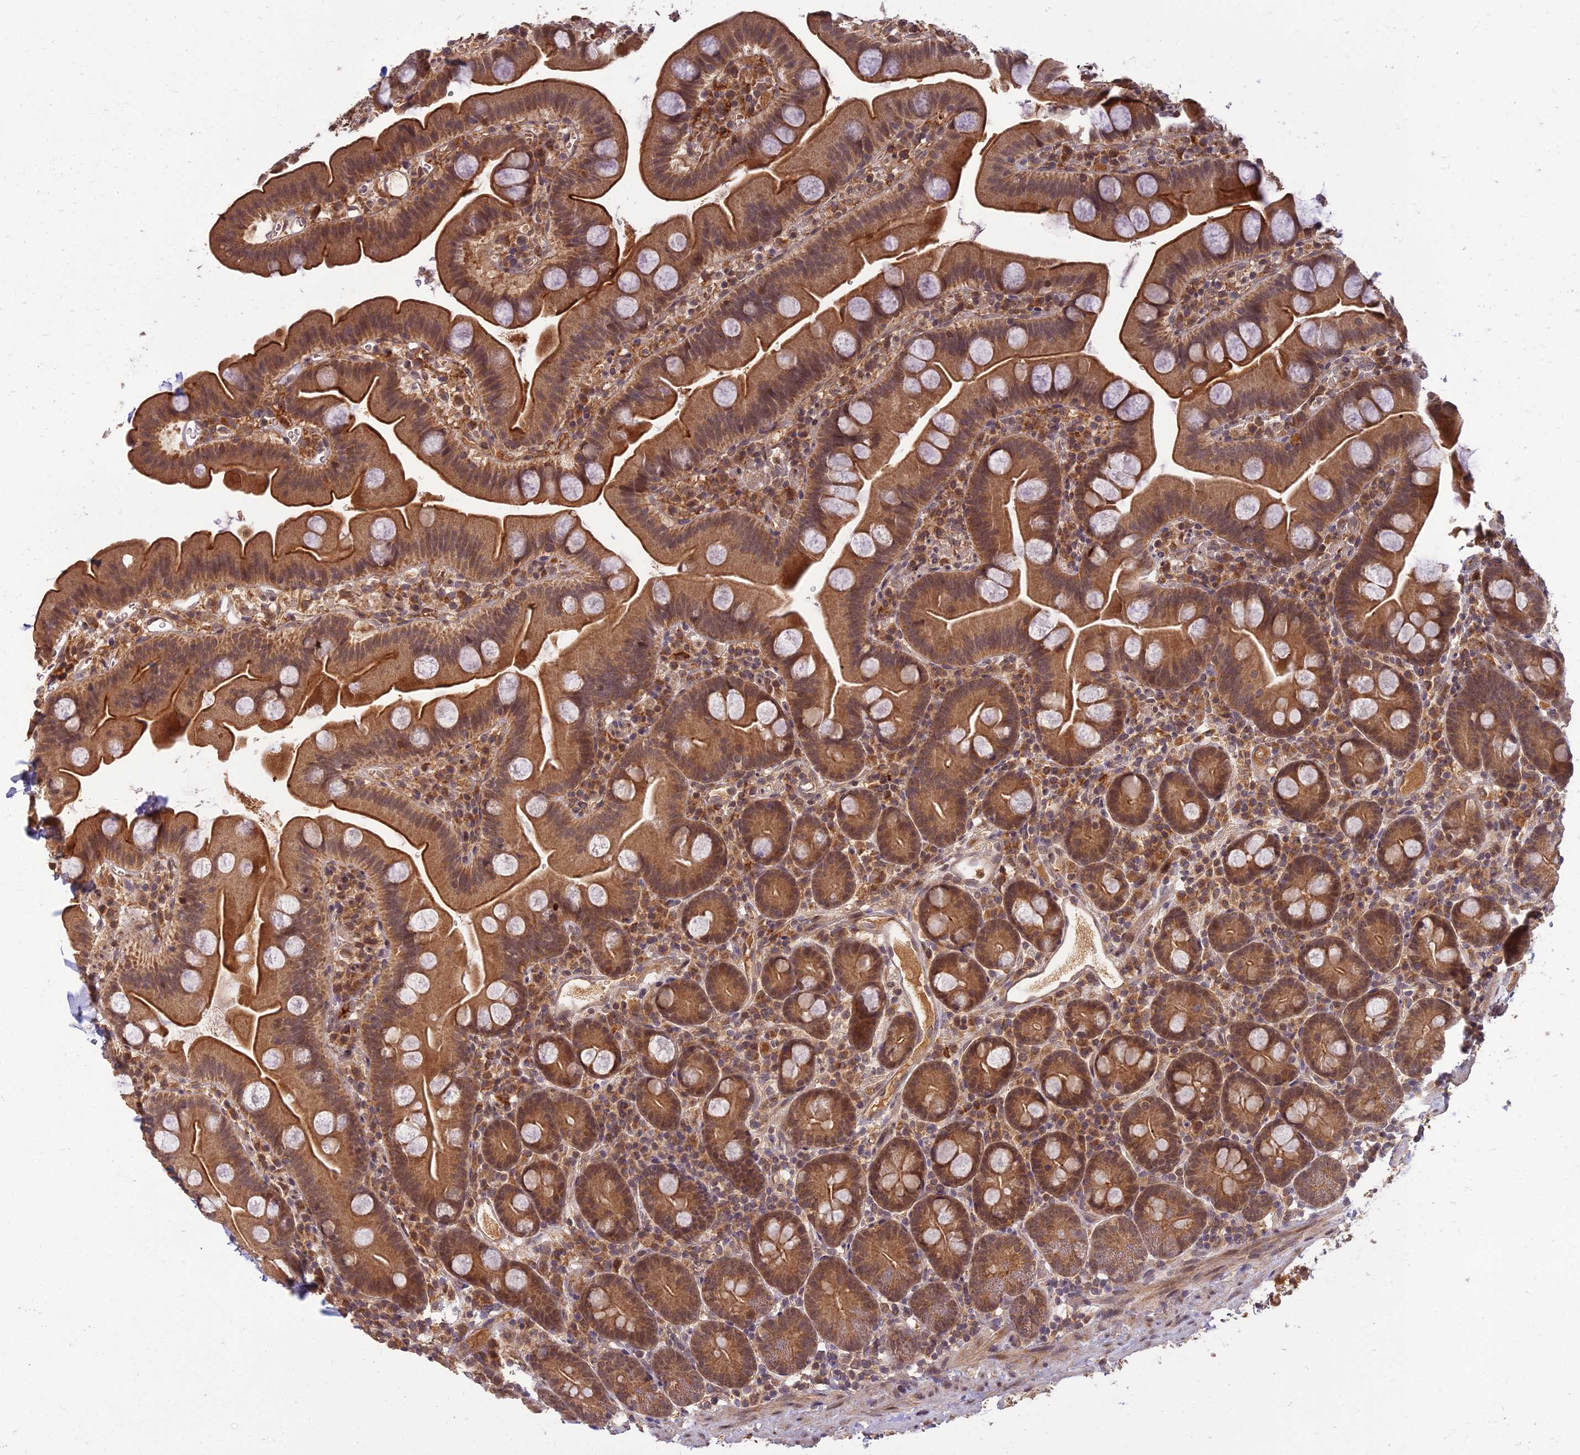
{"staining": {"intensity": "strong", "quantity": ">75%", "location": "cytoplasmic/membranous"}, "tissue": "small intestine", "cell_type": "Glandular cells", "image_type": "normal", "snomed": [{"axis": "morphology", "description": "Normal tissue, NOS"}, {"axis": "topography", "description": "Small intestine"}], "caption": "Immunohistochemistry (IHC) photomicrograph of normal small intestine: human small intestine stained using IHC reveals high levels of strong protein expression localized specifically in the cytoplasmic/membranous of glandular cells, appearing as a cytoplasmic/membranous brown color.", "gene": "RGL3", "patient": {"sex": "female", "age": 68}}